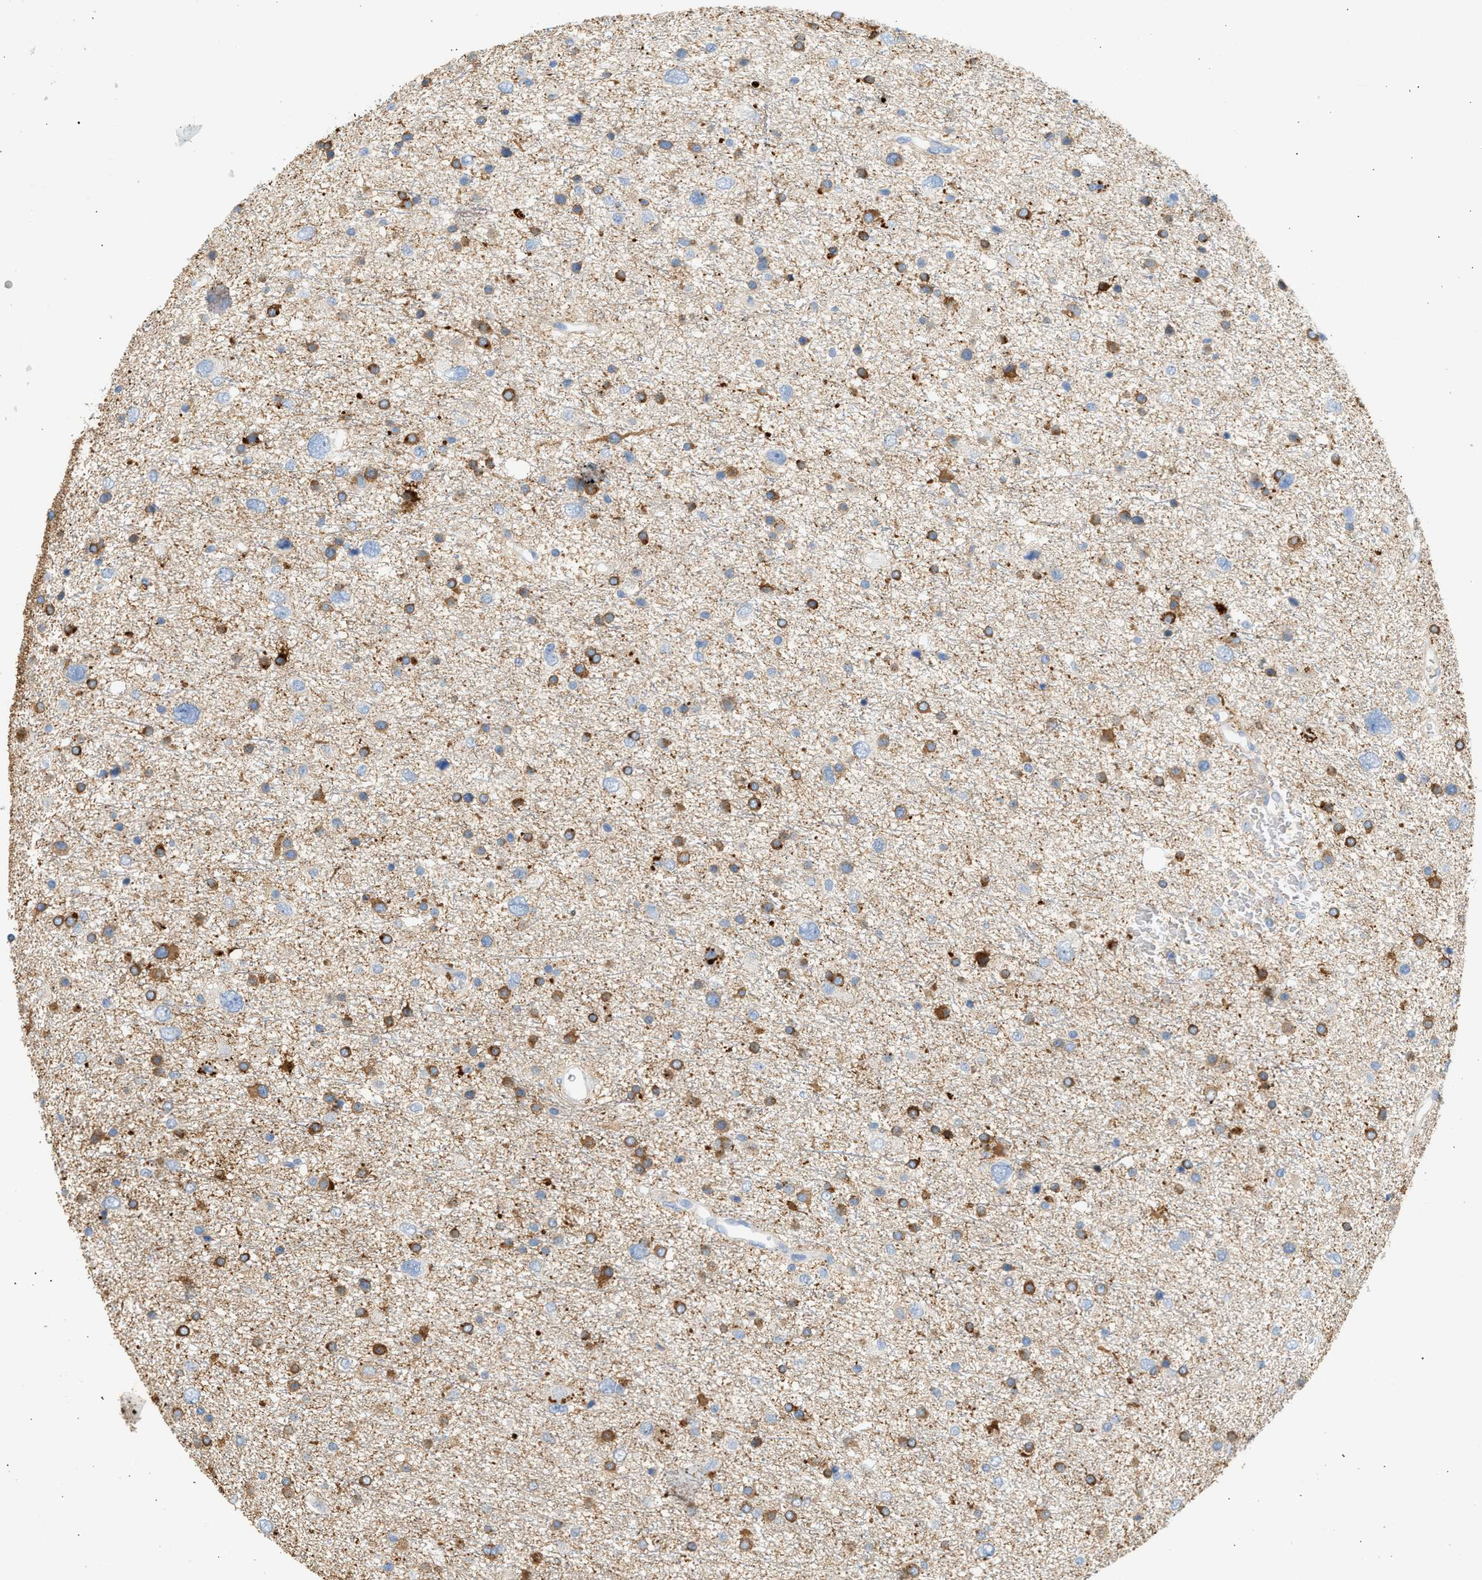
{"staining": {"intensity": "moderate", "quantity": "25%-75%", "location": "cytoplasmic/membranous"}, "tissue": "glioma", "cell_type": "Tumor cells", "image_type": "cancer", "snomed": [{"axis": "morphology", "description": "Glioma, malignant, Low grade"}, {"axis": "topography", "description": "Brain"}], "caption": "Protein expression analysis of human glioma reveals moderate cytoplasmic/membranous expression in approximately 25%-75% of tumor cells. (IHC, brightfield microscopy, high magnification).", "gene": "ENTHD1", "patient": {"sex": "female", "age": 37}}